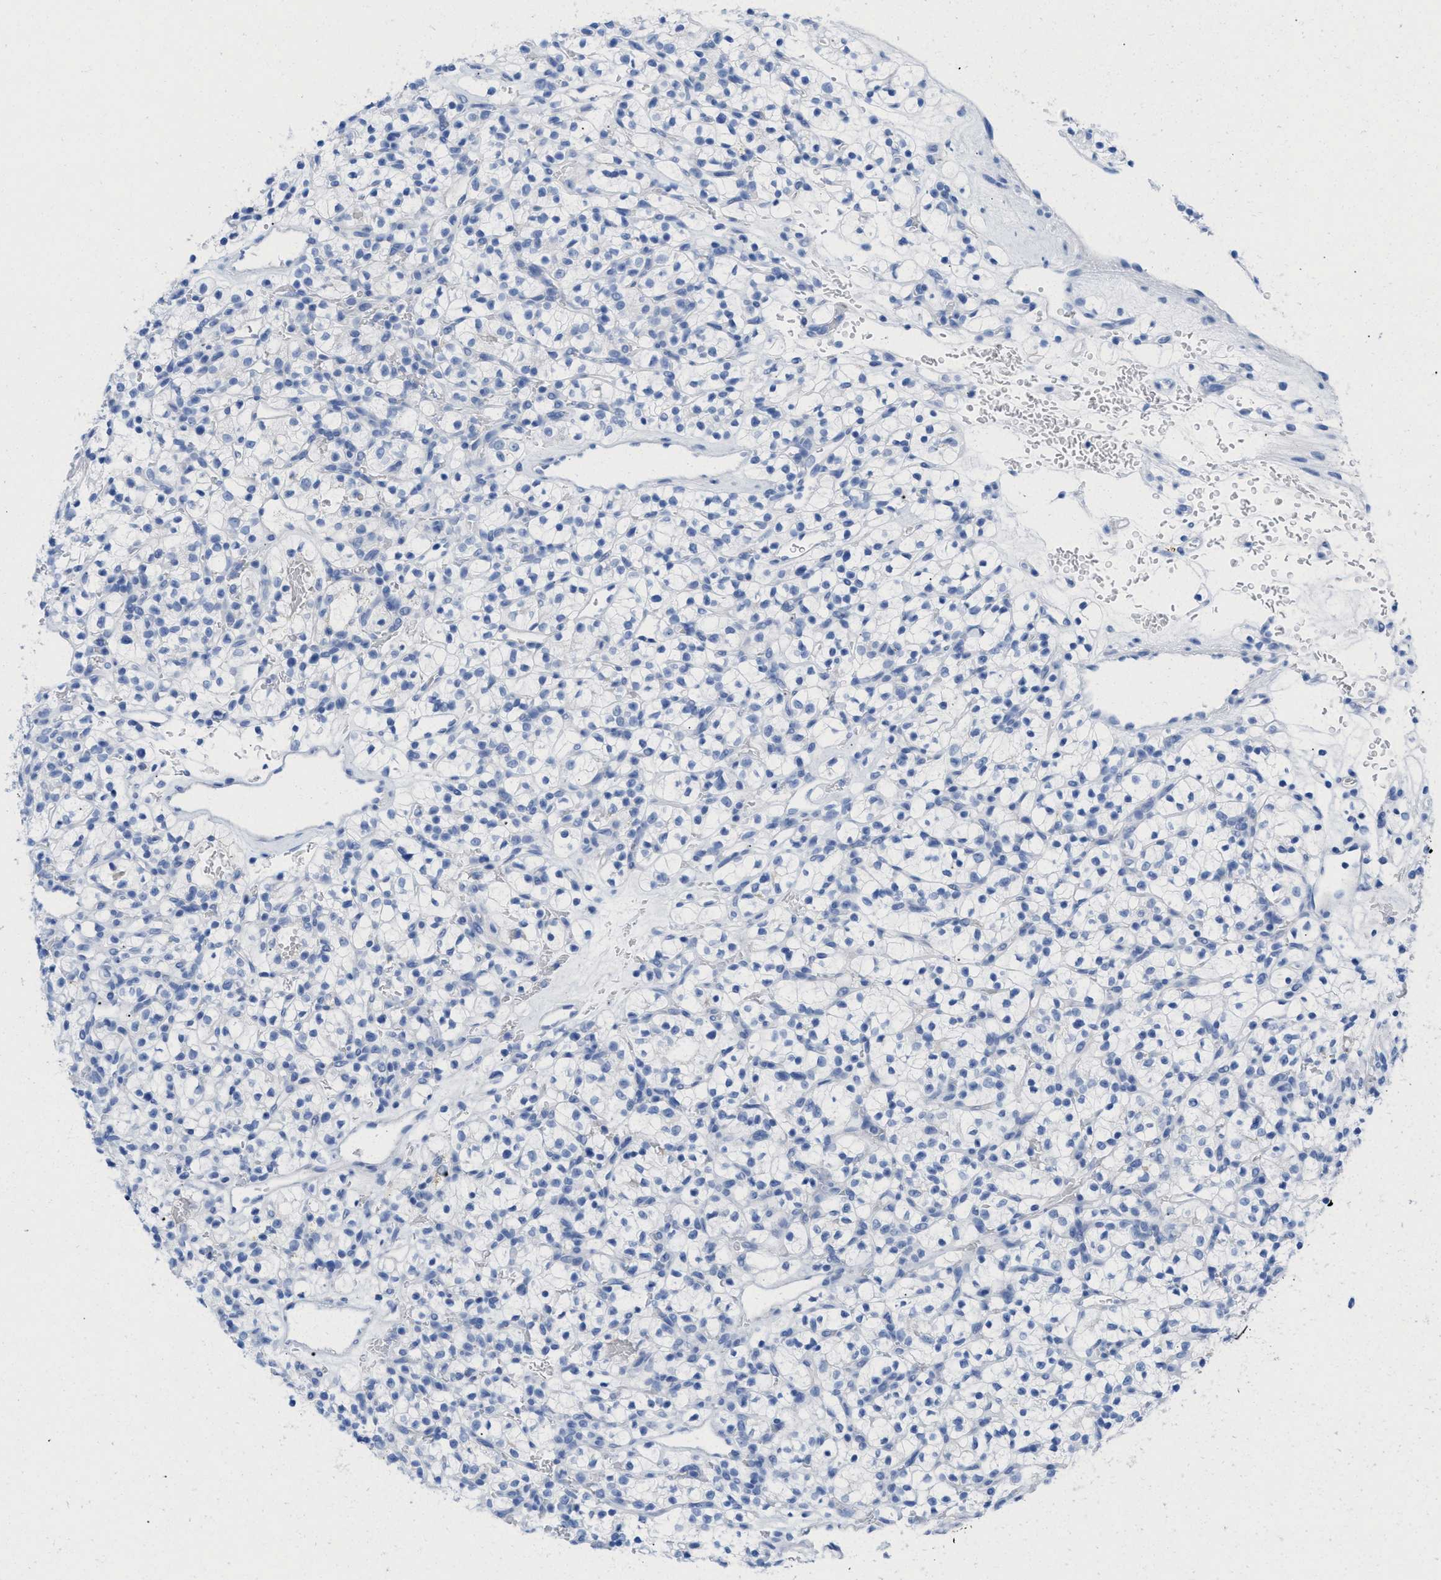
{"staining": {"intensity": "negative", "quantity": "none", "location": "none"}, "tissue": "renal cancer", "cell_type": "Tumor cells", "image_type": "cancer", "snomed": [{"axis": "morphology", "description": "Adenocarcinoma, NOS"}, {"axis": "topography", "description": "Kidney"}], "caption": "DAB (3,3'-diaminobenzidine) immunohistochemical staining of human adenocarcinoma (renal) demonstrates no significant staining in tumor cells. Nuclei are stained in blue.", "gene": "ANKFN1", "patient": {"sex": "female", "age": 57}}